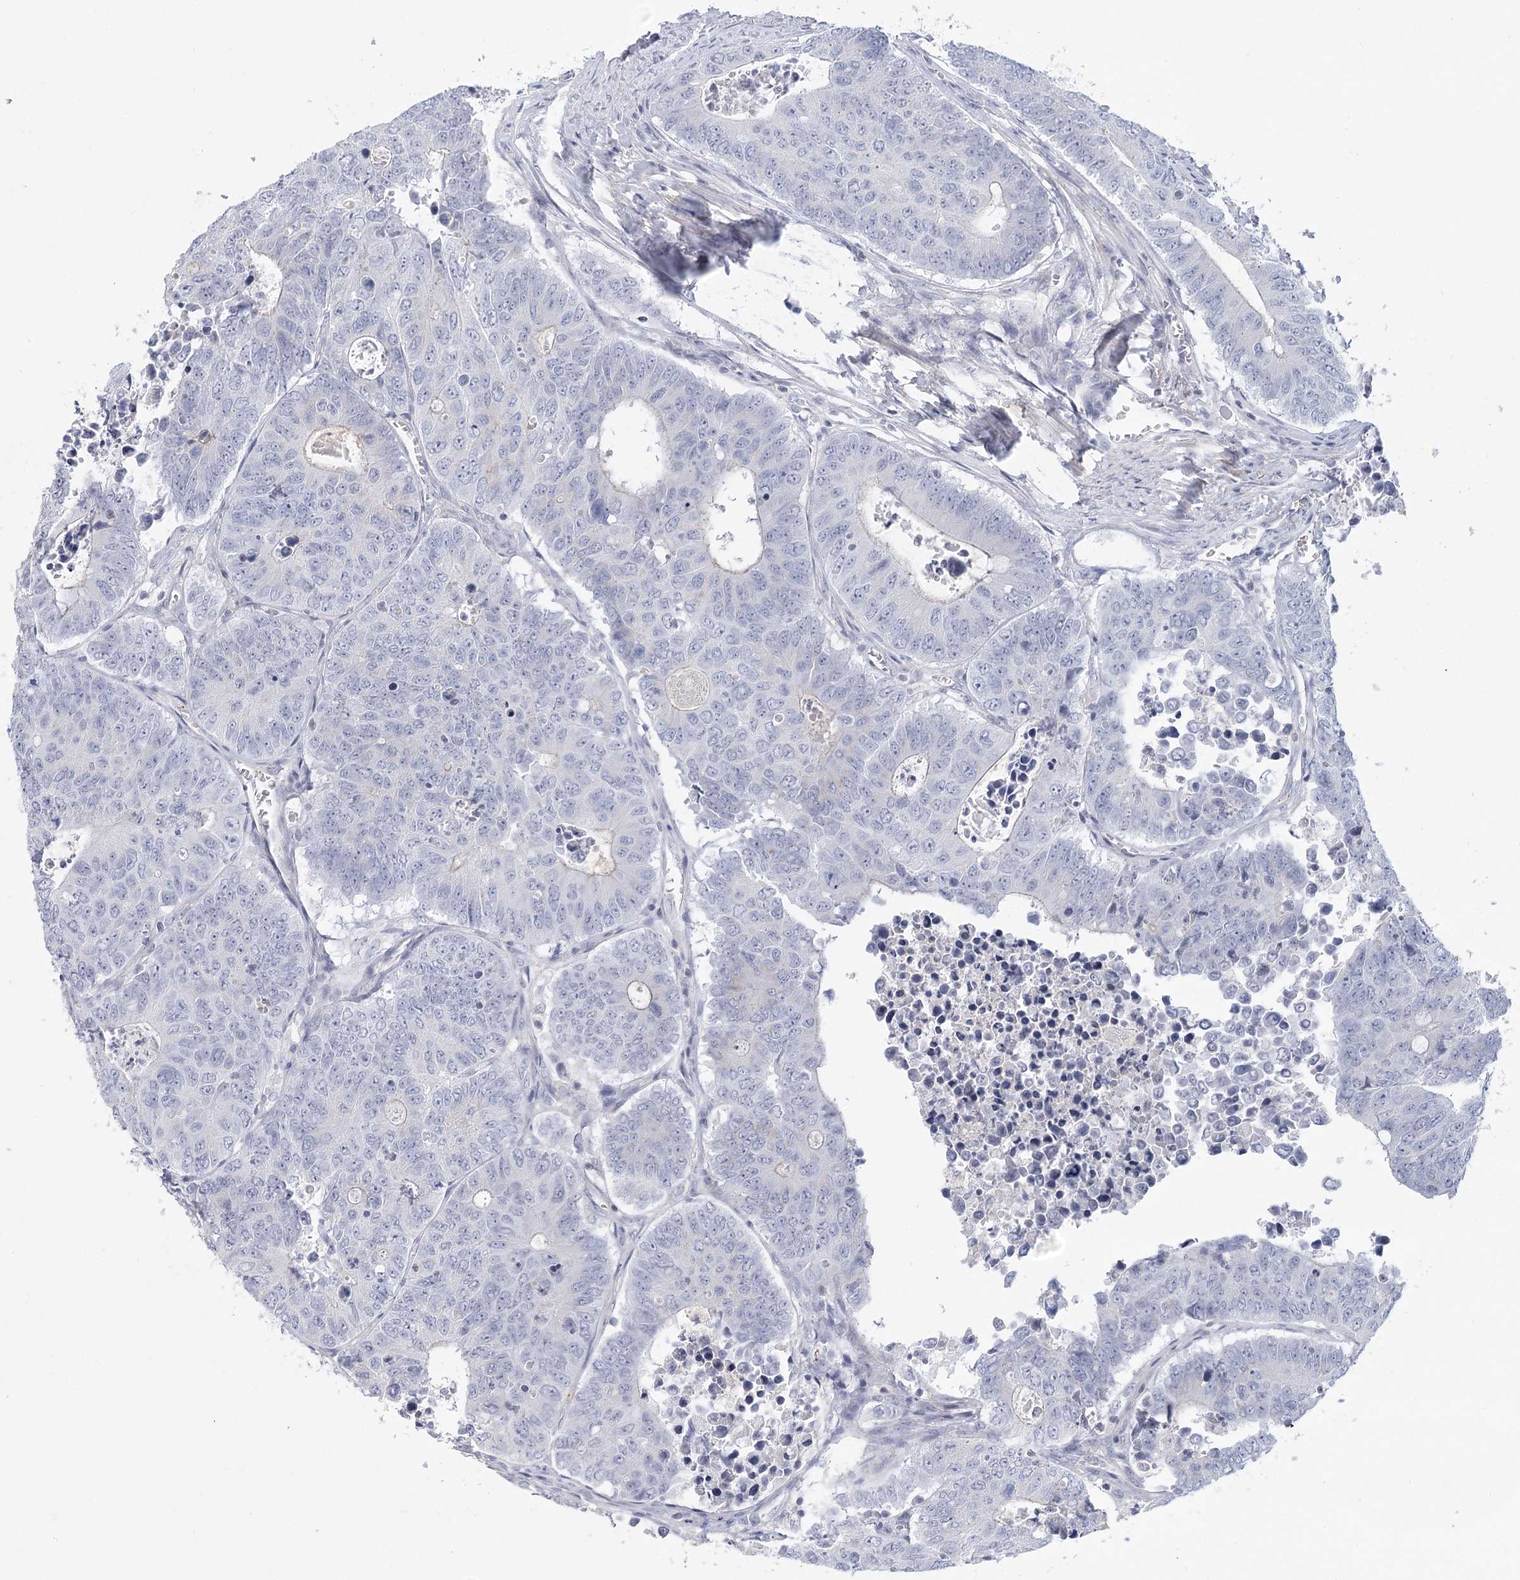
{"staining": {"intensity": "negative", "quantity": "none", "location": "none"}, "tissue": "colorectal cancer", "cell_type": "Tumor cells", "image_type": "cancer", "snomed": [{"axis": "morphology", "description": "Adenocarcinoma, NOS"}, {"axis": "topography", "description": "Colon"}], "caption": "IHC of colorectal cancer (adenocarcinoma) displays no positivity in tumor cells.", "gene": "FAM76B", "patient": {"sex": "male", "age": 87}}